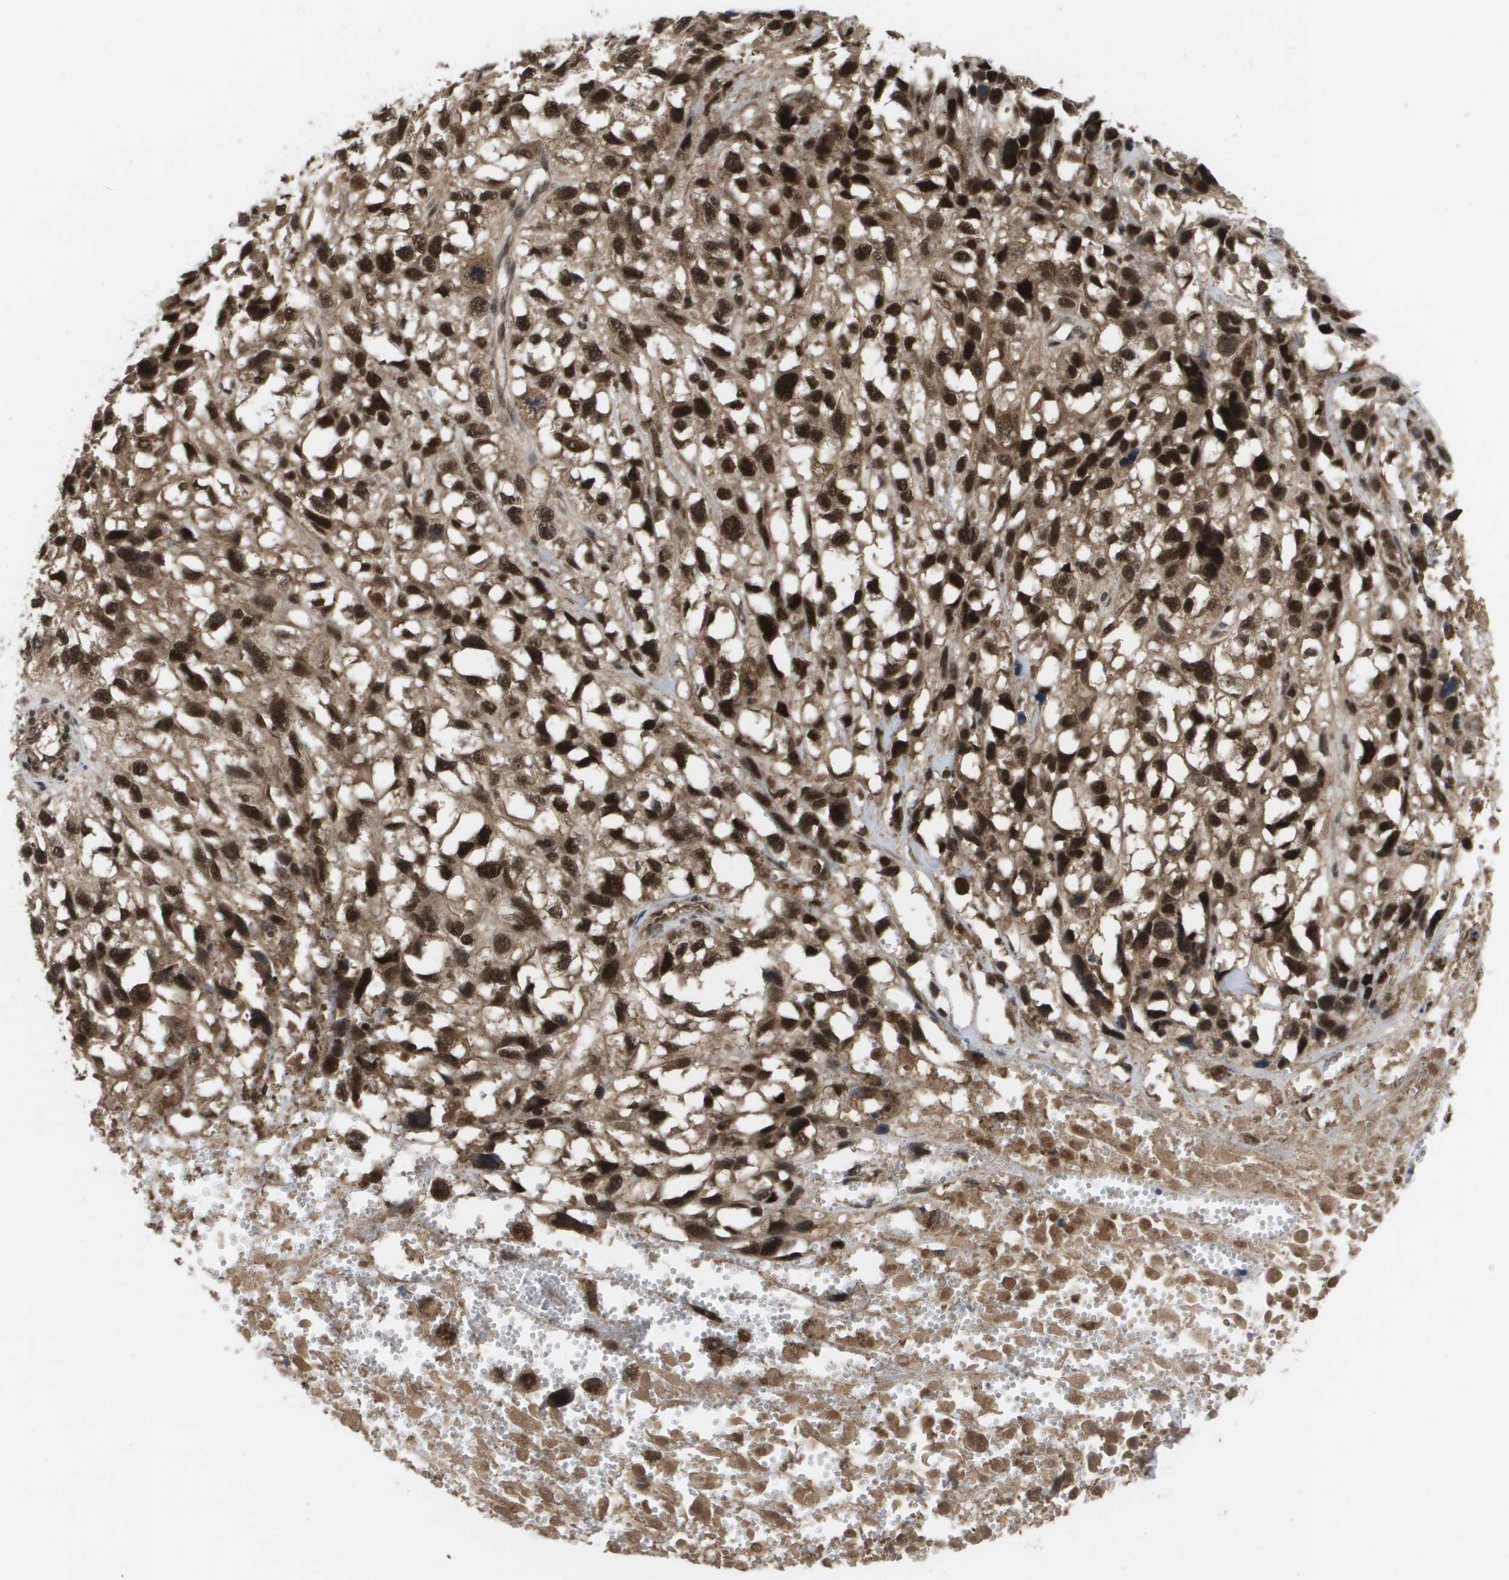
{"staining": {"intensity": "strong", "quantity": ">75%", "location": "cytoplasmic/membranous,nuclear"}, "tissue": "melanoma", "cell_type": "Tumor cells", "image_type": "cancer", "snomed": [{"axis": "morphology", "description": "Malignant melanoma, Metastatic site"}, {"axis": "topography", "description": "Lymph node"}], "caption": "This image displays malignant melanoma (metastatic site) stained with immunohistochemistry to label a protein in brown. The cytoplasmic/membranous and nuclear of tumor cells show strong positivity for the protein. Nuclei are counter-stained blue.", "gene": "AMBRA1", "patient": {"sex": "male", "age": 59}}